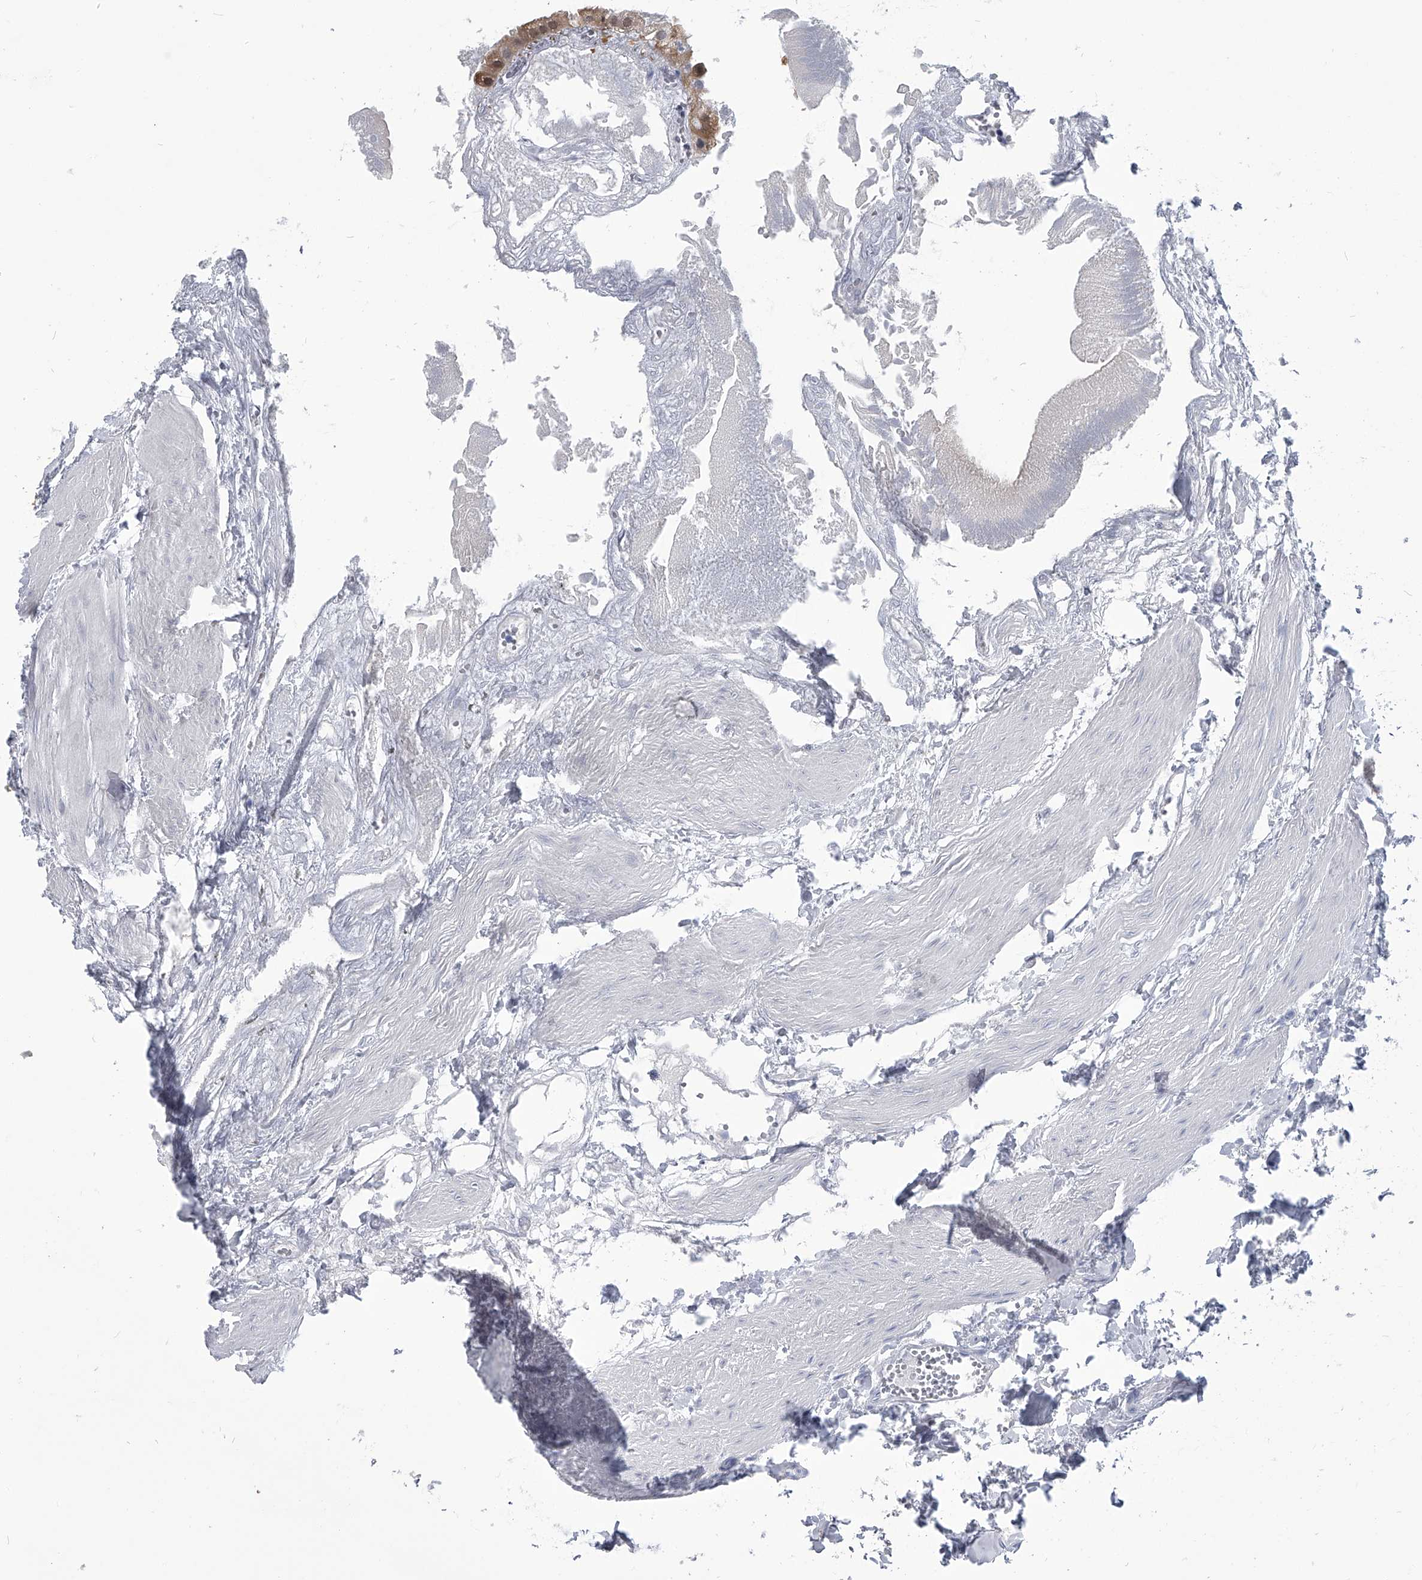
{"staining": {"intensity": "moderate", "quantity": ">75%", "location": "cytoplasmic/membranous"}, "tissue": "gallbladder", "cell_type": "Glandular cells", "image_type": "normal", "snomed": [{"axis": "morphology", "description": "Normal tissue, NOS"}, {"axis": "topography", "description": "Gallbladder"}], "caption": "High-power microscopy captured an IHC image of benign gallbladder, revealing moderate cytoplasmic/membranous expression in approximately >75% of glandular cells. Nuclei are stained in blue.", "gene": "PDXK", "patient": {"sex": "male", "age": 55}}